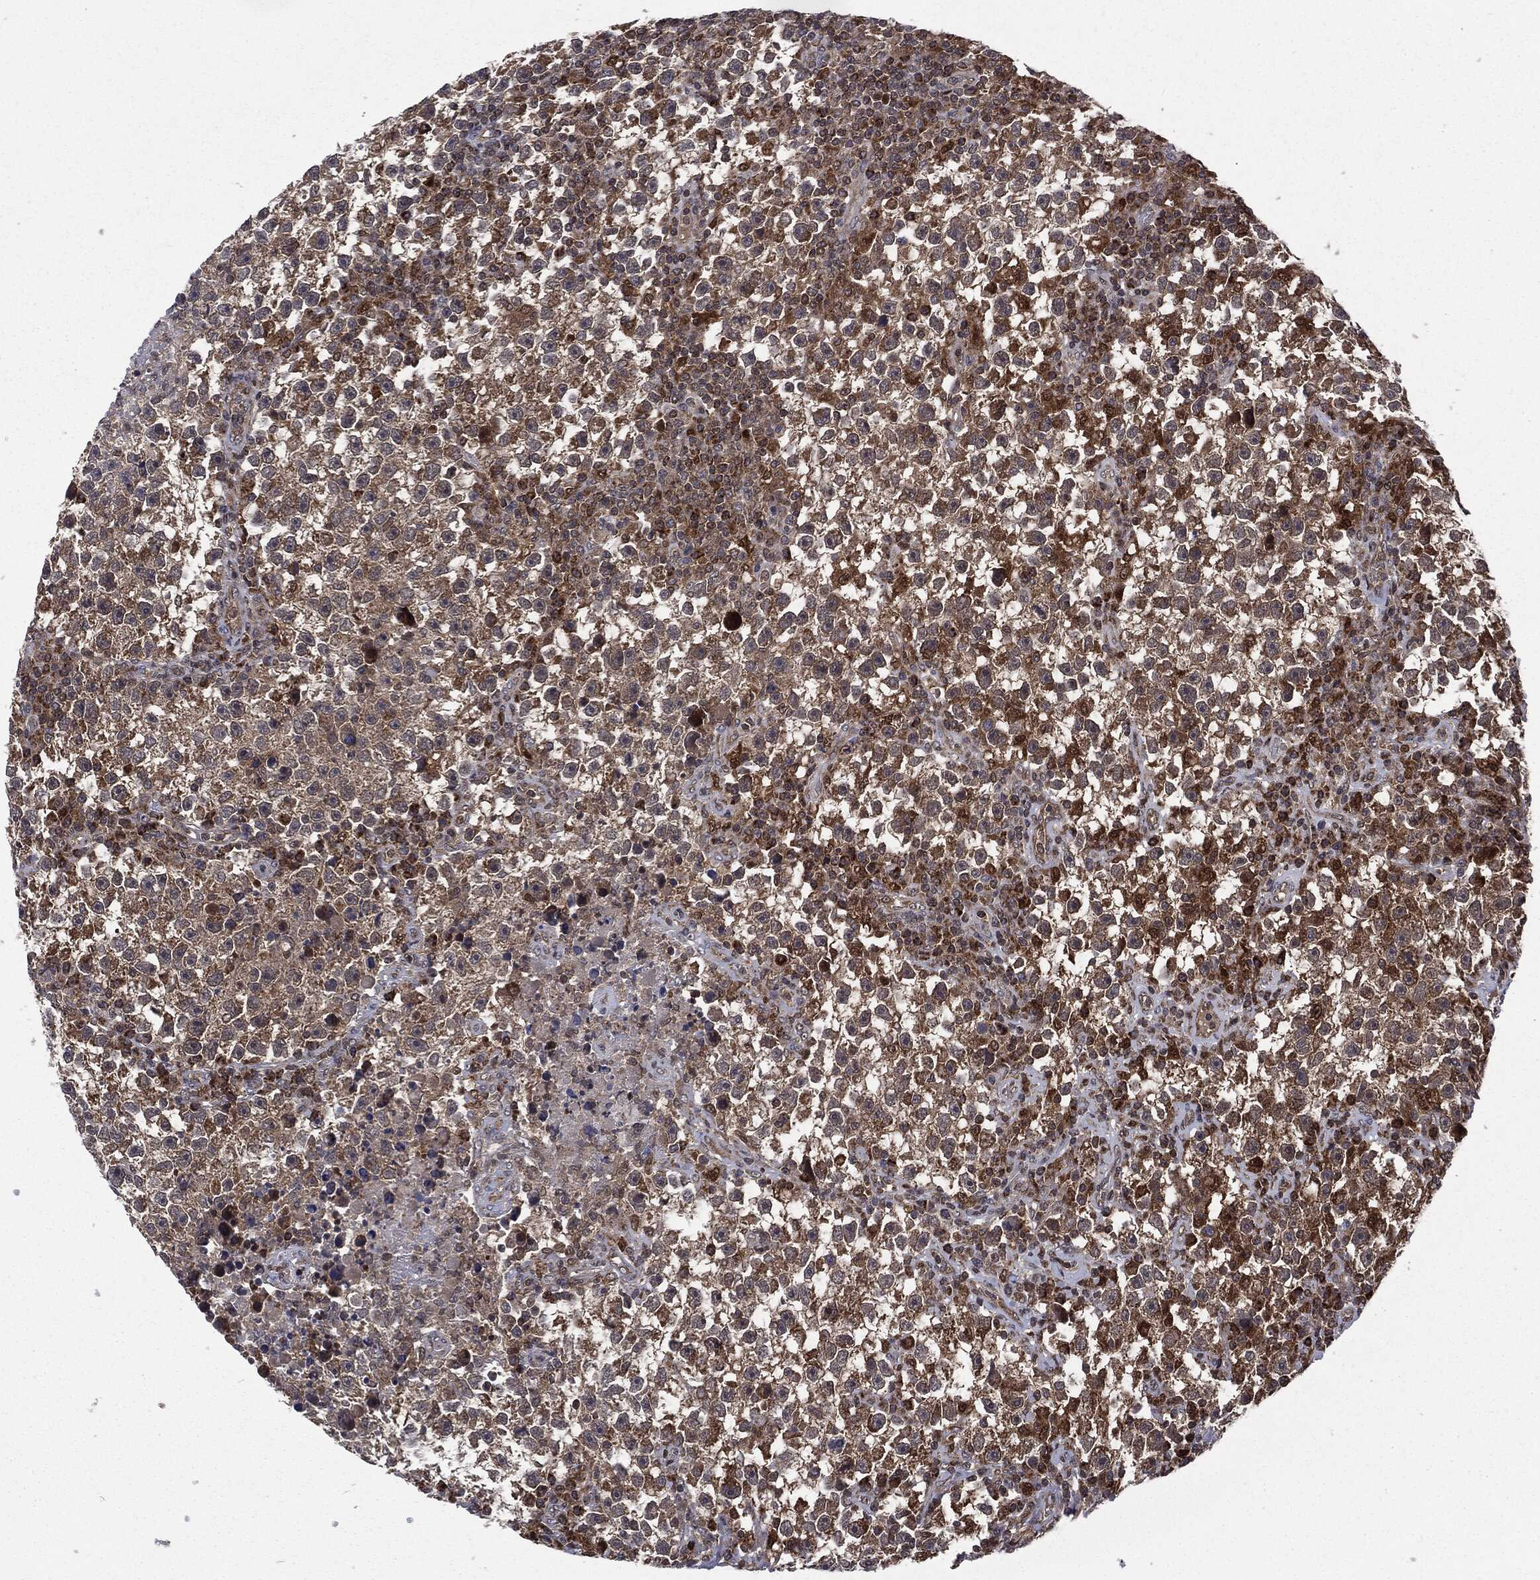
{"staining": {"intensity": "moderate", "quantity": ">75%", "location": "cytoplasmic/membranous"}, "tissue": "testis cancer", "cell_type": "Tumor cells", "image_type": "cancer", "snomed": [{"axis": "morphology", "description": "Seminoma, NOS"}, {"axis": "topography", "description": "Testis"}], "caption": "IHC micrograph of neoplastic tissue: human testis seminoma stained using immunohistochemistry (IHC) reveals medium levels of moderate protein expression localized specifically in the cytoplasmic/membranous of tumor cells, appearing as a cytoplasmic/membranous brown color.", "gene": "PTPA", "patient": {"sex": "male", "age": 47}}